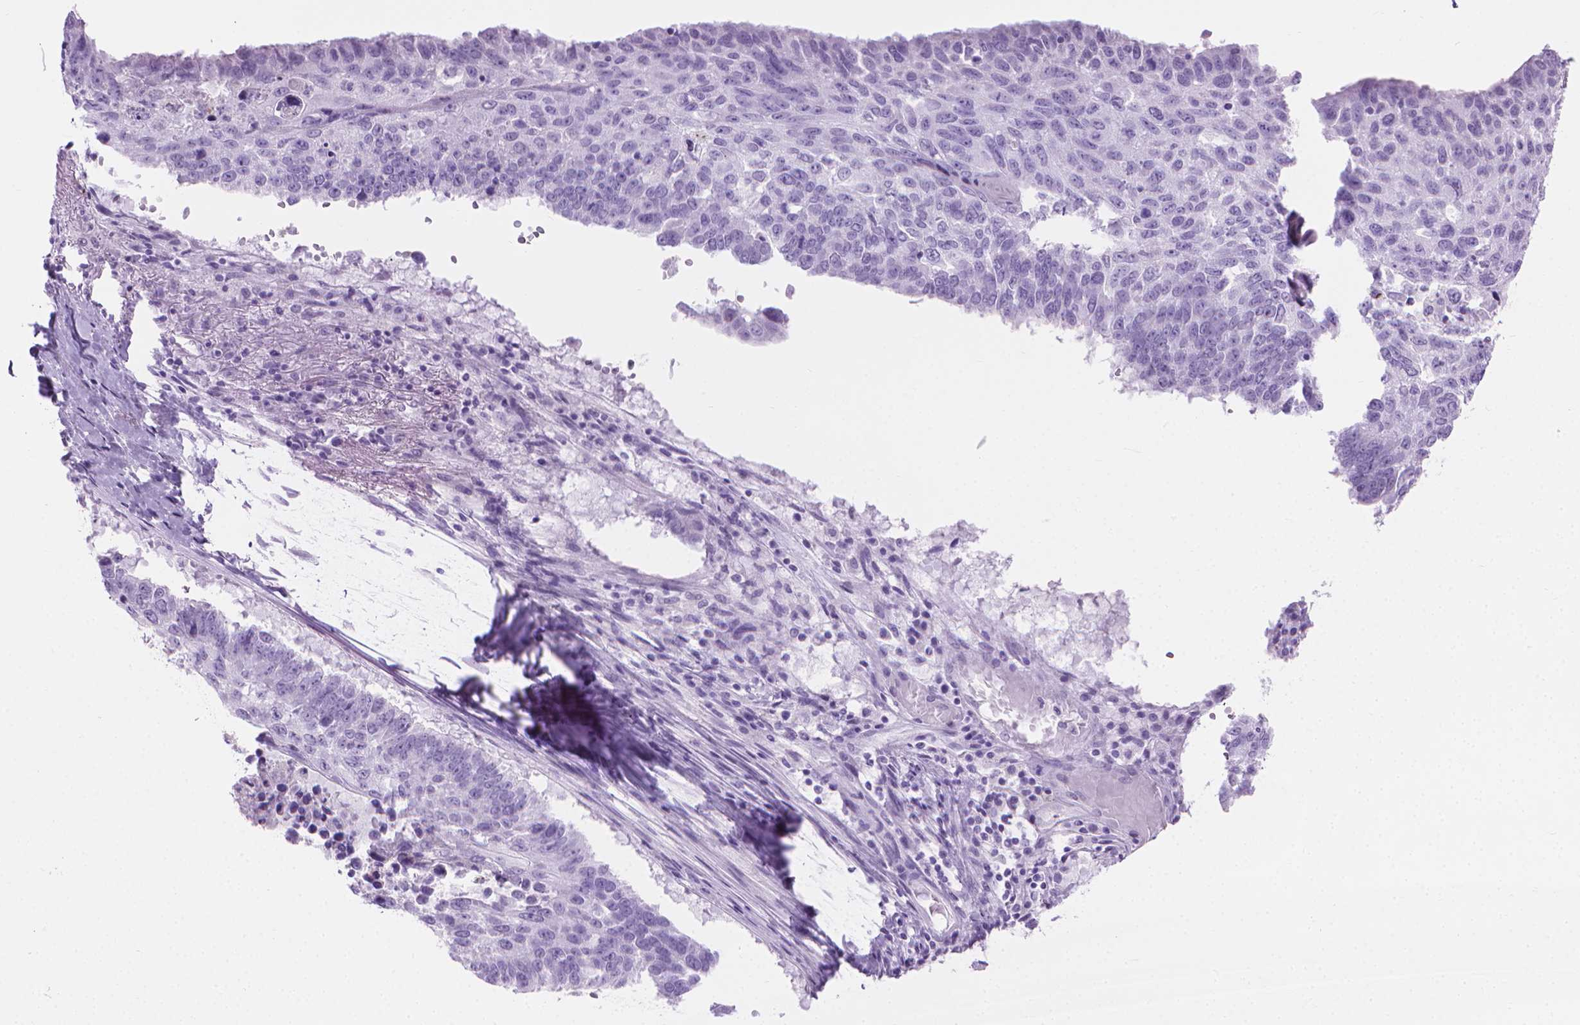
{"staining": {"intensity": "negative", "quantity": "none", "location": "none"}, "tissue": "lung cancer", "cell_type": "Tumor cells", "image_type": "cancer", "snomed": [{"axis": "morphology", "description": "Squamous cell carcinoma, NOS"}, {"axis": "topography", "description": "Lung"}], "caption": "Immunohistochemistry (IHC) micrograph of human lung cancer (squamous cell carcinoma) stained for a protein (brown), which reveals no positivity in tumor cells. (DAB IHC, high magnification).", "gene": "CFAP52", "patient": {"sex": "male", "age": 73}}